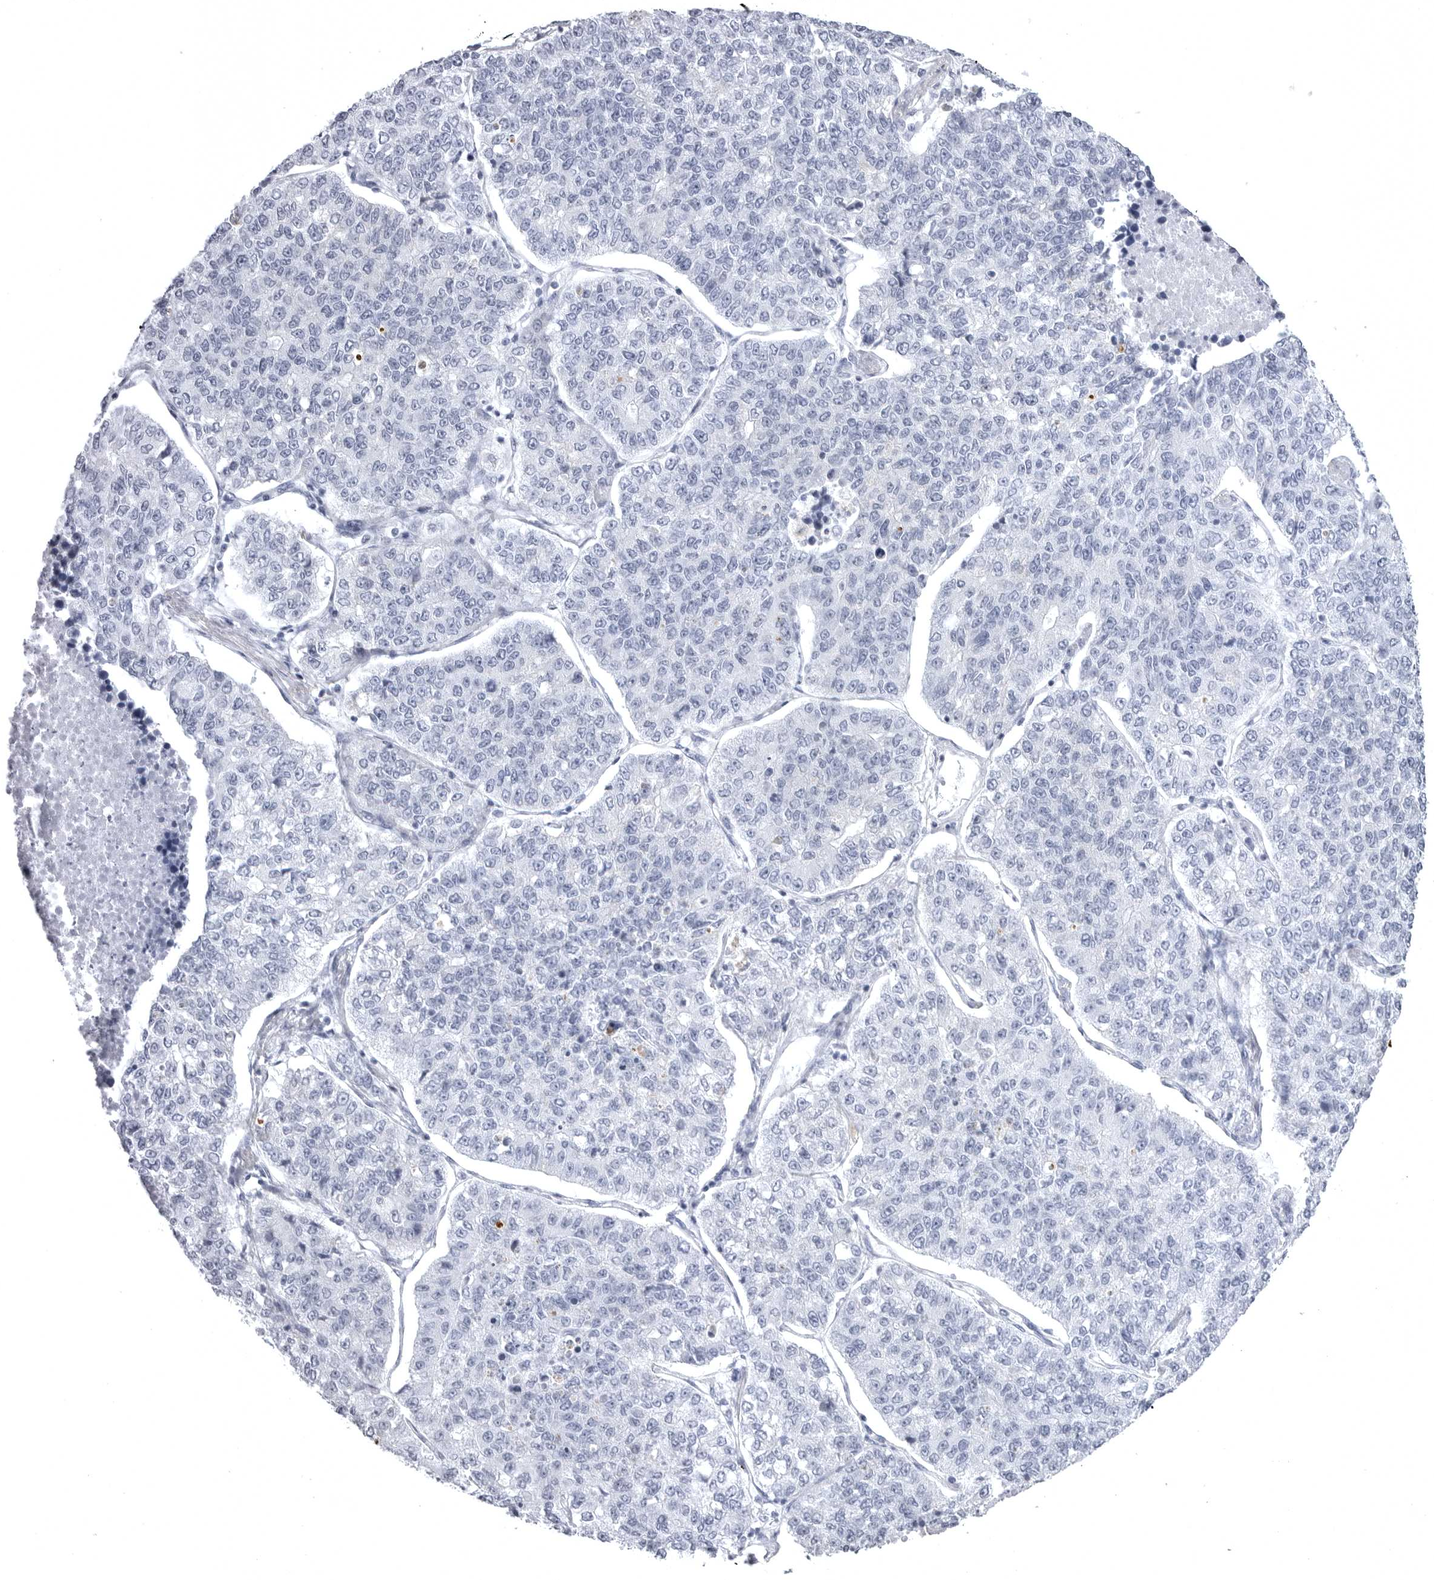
{"staining": {"intensity": "negative", "quantity": "none", "location": "none"}, "tissue": "lung cancer", "cell_type": "Tumor cells", "image_type": "cancer", "snomed": [{"axis": "morphology", "description": "Adenocarcinoma, NOS"}, {"axis": "topography", "description": "Lung"}], "caption": "Tumor cells show no significant protein expression in adenocarcinoma (lung).", "gene": "TUFM", "patient": {"sex": "male", "age": 49}}